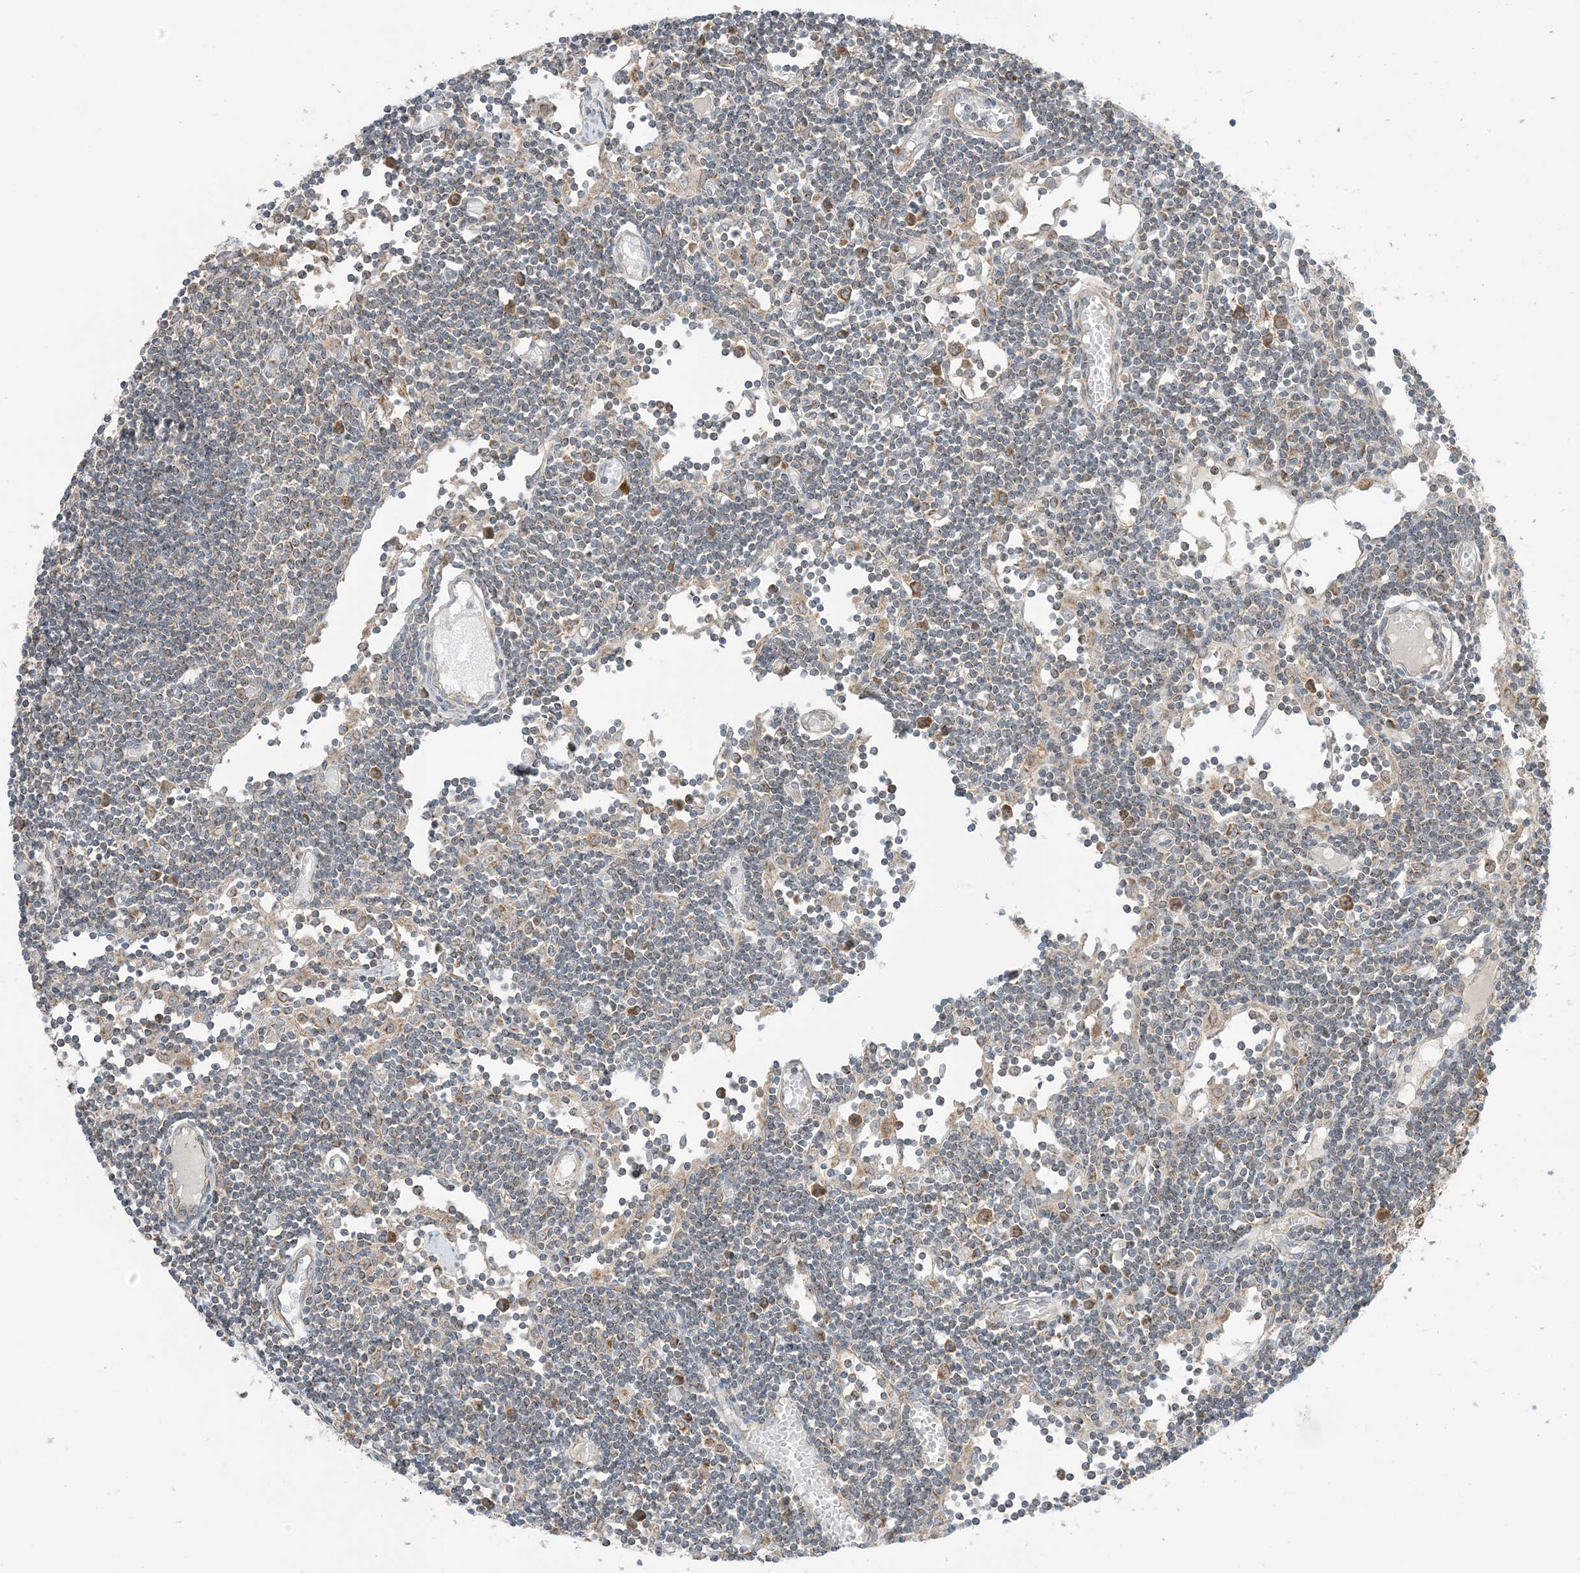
{"staining": {"intensity": "strong", "quantity": "25%-75%", "location": "cytoplasmic/membranous"}, "tissue": "lymph node", "cell_type": "Germinal center cells", "image_type": "normal", "snomed": [{"axis": "morphology", "description": "Normal tissue, NOS"}, {"axis": "topography", "description": "Lymph node"}], "caption": "Immunohistochemical staining of unremarkable lymph node reveals strong cytoplasmic/membranous protein positivity in approximately 25%-75% of germinal center cells.", "gene": "N4BP3", "patient": {"sex": "female", "age": 11}}